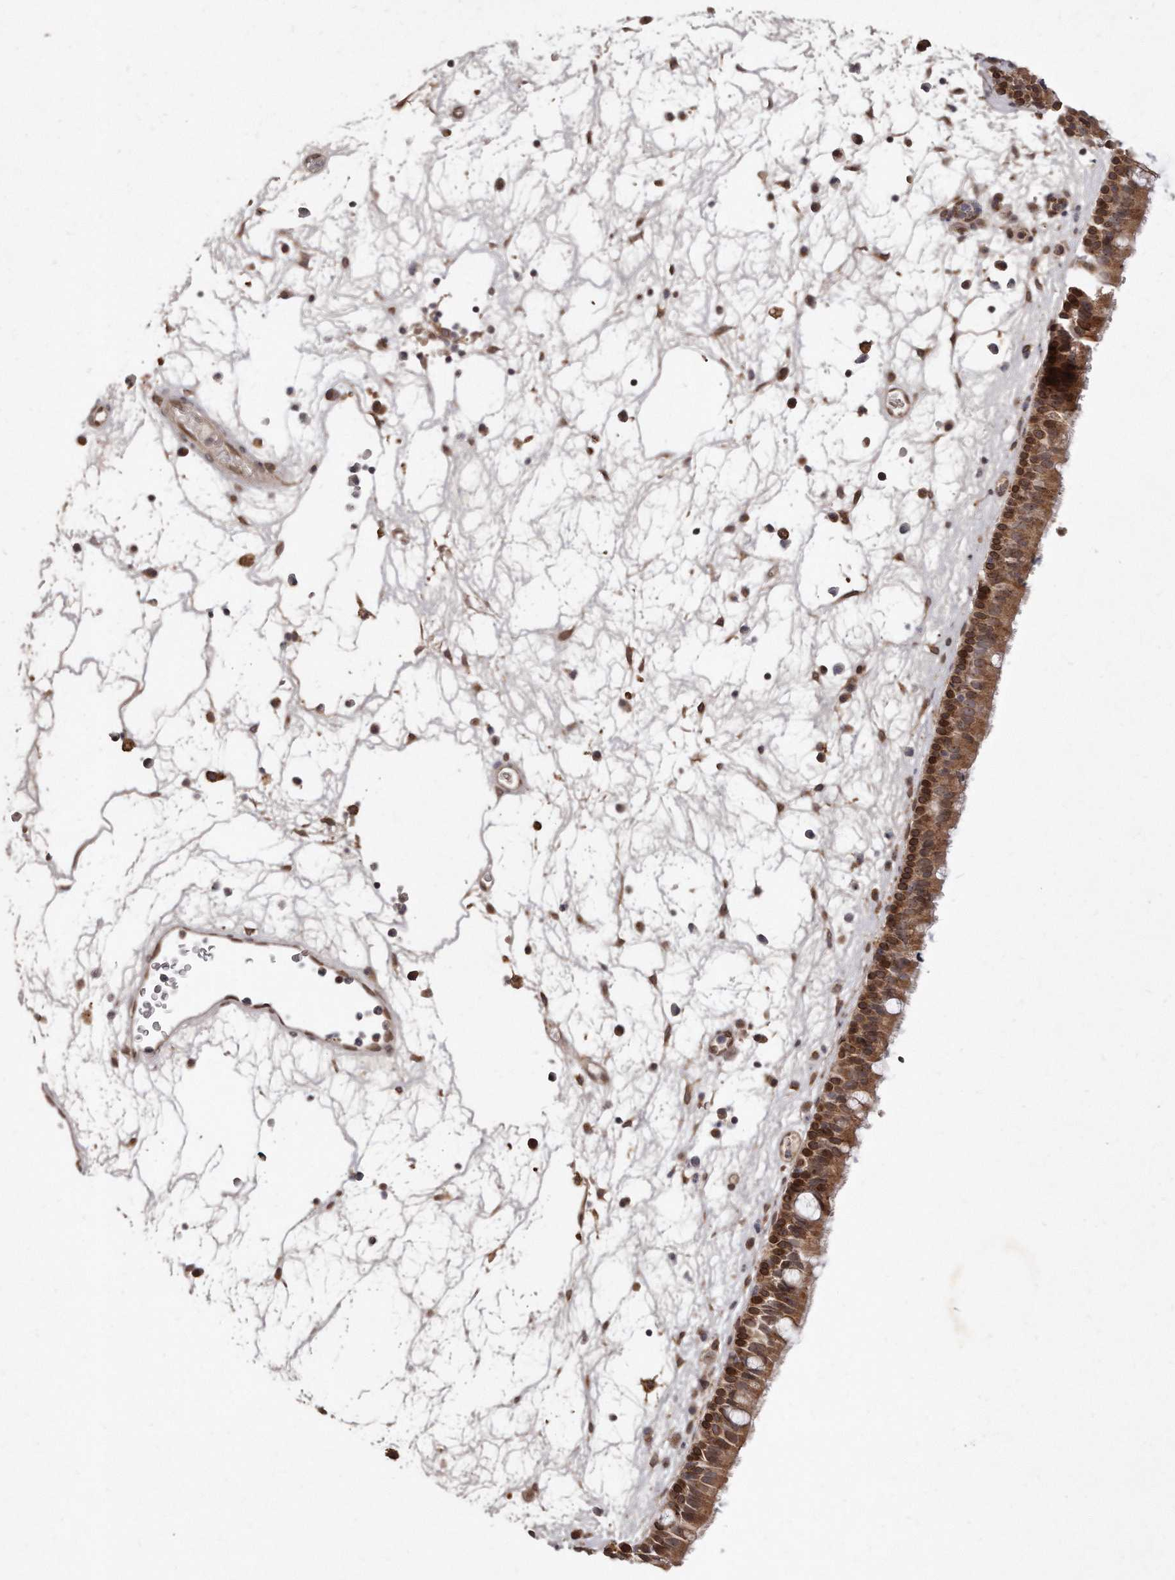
{"staining": {"intensity": "moderate", "quantity": ">75%", "location": "cytoplasmic/membranous,nuclear"}, "tissue": "nasopharynx", "cell_type": "Respiratory epithelial cells", "image_type": "normal", "snomed": [{"axis": "morphology", "description": "Normal tissue, NOS"}, {"axis": "morphology", "description": "Inflammation, NOS"}, {"axis": "morphology", "description": "Malignant melanoma, Metastatic site"}, {"axis": "topography", "description": "Nasopharynx"}], "caption": "A photomicrograph showing moderate cytoplasmic/membranous,nuclear staining in approximately >75% of respiratory epithelial cells in benign nasopharynx, as visualized by brown immunohistochemical staining.", "gene": "HASPIN", "patient": {"sex": "male", "age": 70}}